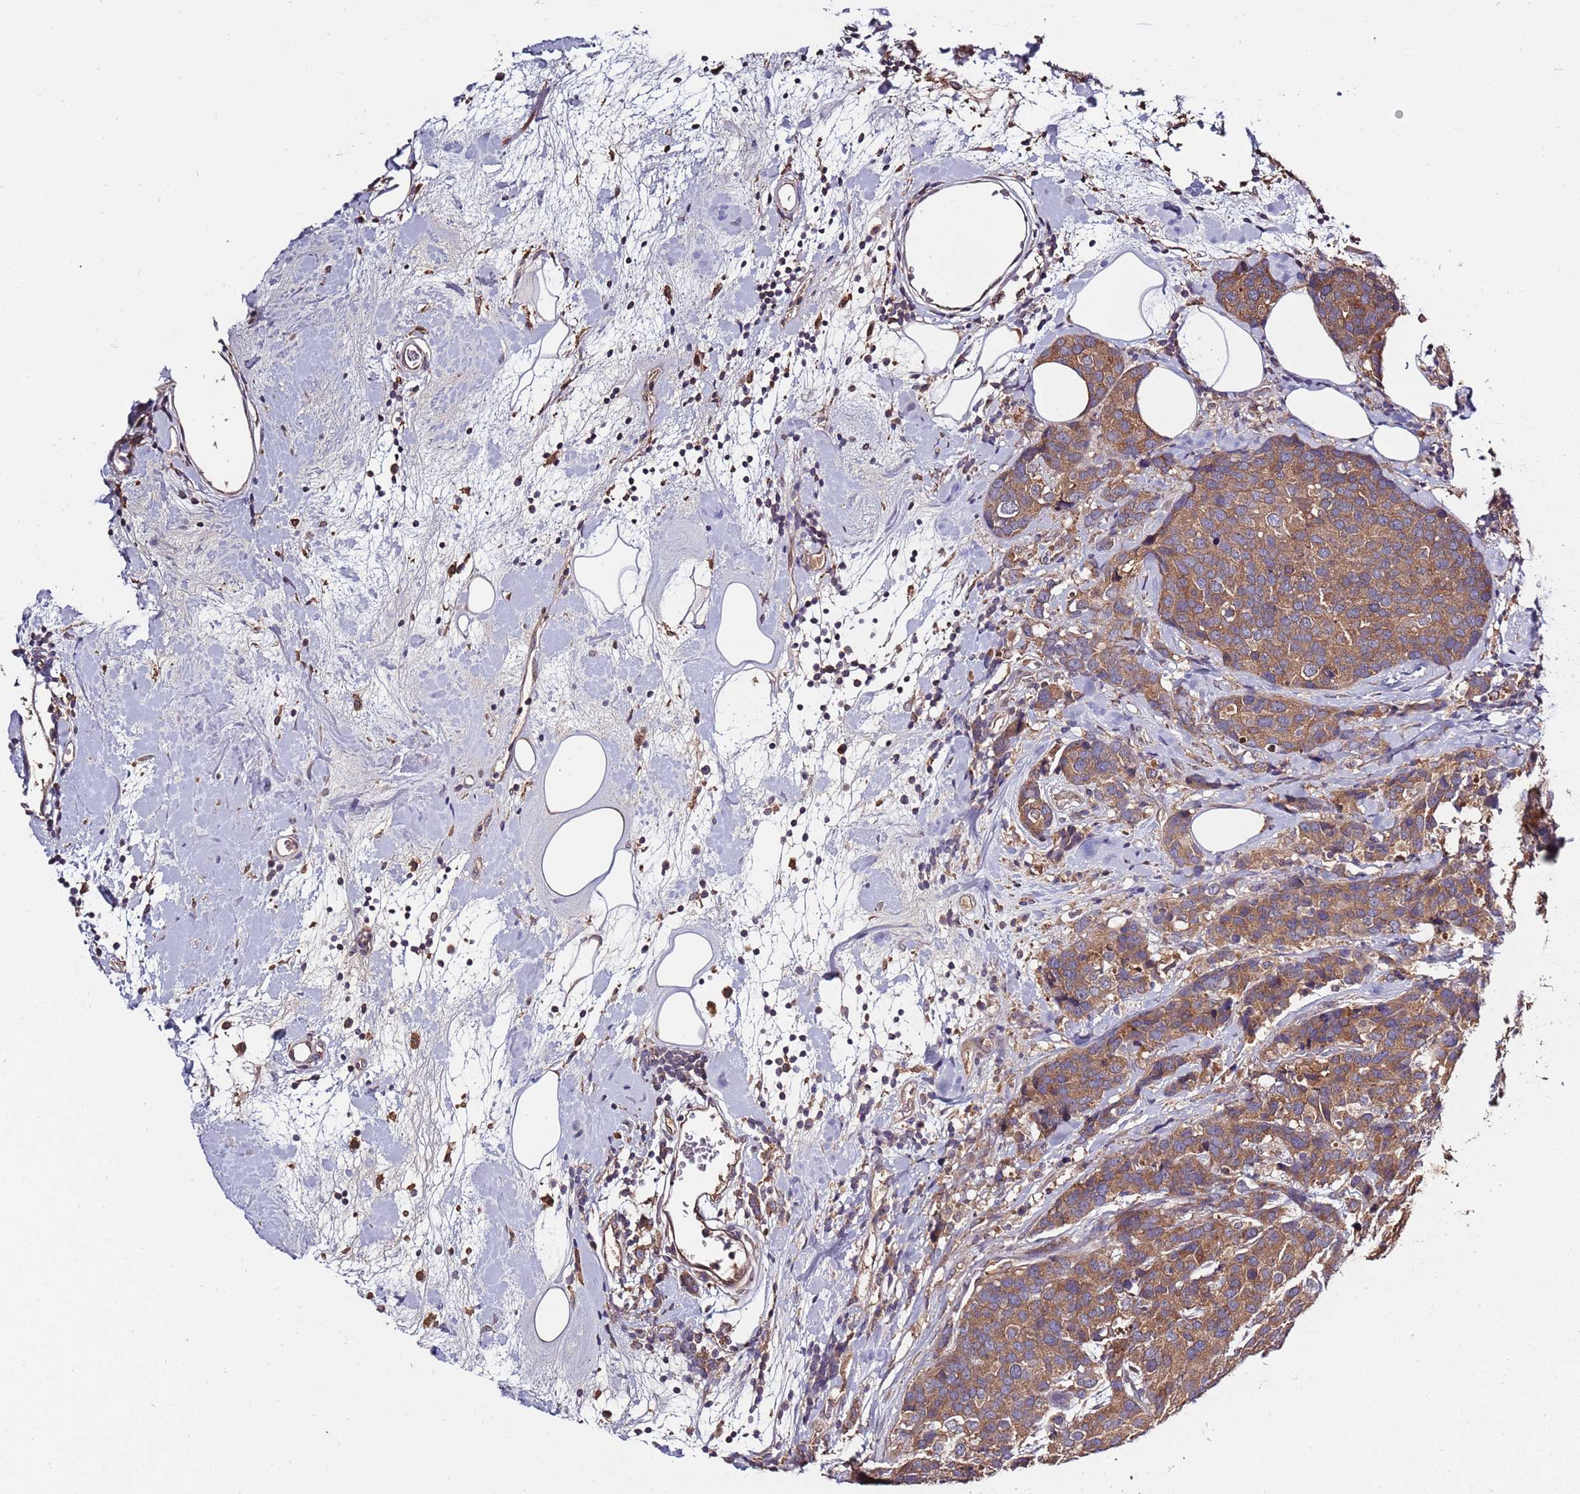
{"staining": {"intensity": "moderate", "quantity": ">75%", "location": "cytoplasmic/membranous"}, "tissue": "breast cancer", "cell_type": "Tumor cells", "image_type": "cancer", "snomed": [{"axis": "morphology", "description": "Lobular carcinoma"}, {"axis": "topography", "description": "Breast"}], "caption": "This micrograph exhibits IHC staining of human breast lobular carcinoma, with medium moderate cytoplasmic/membranous positivity in approximately >75% of tumor cells.", "gene": "USP32", "patient": {"sex": "female", "age": 59}}